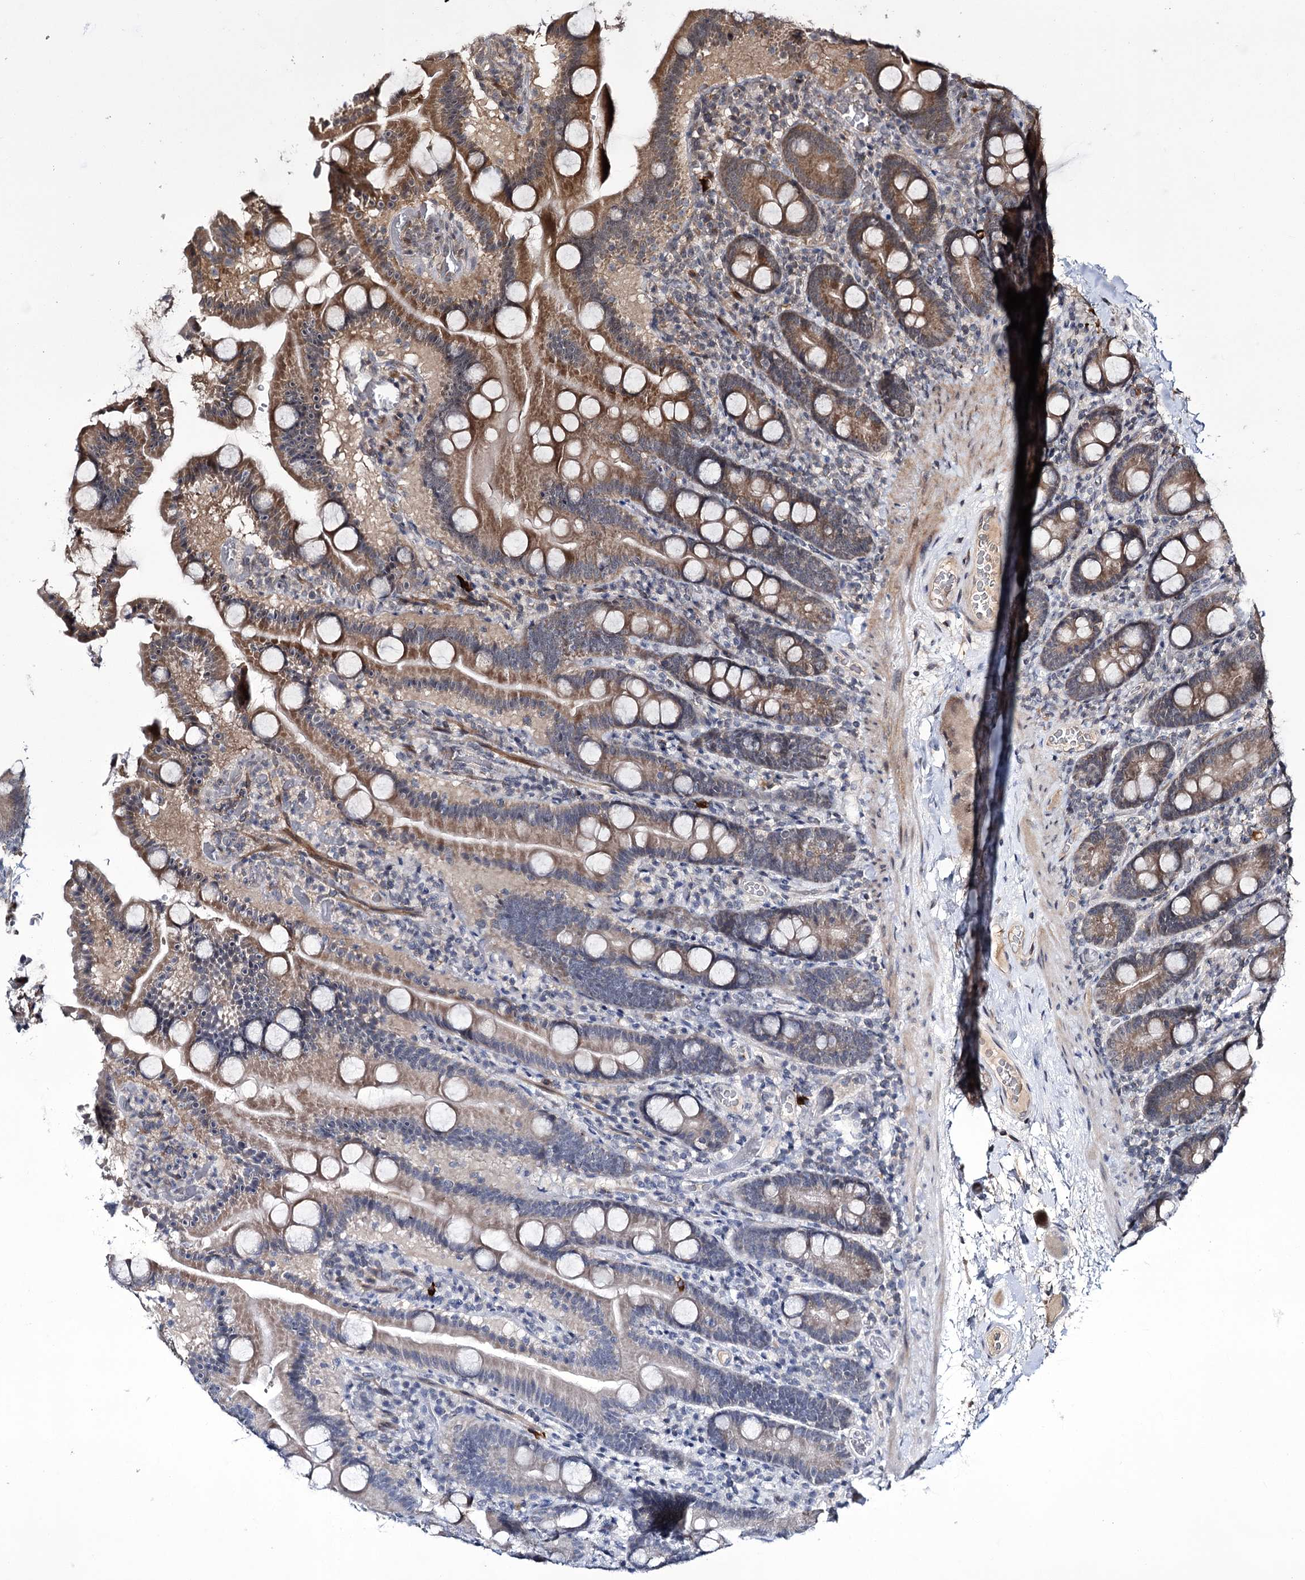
{"staining": {"intensity": "strong", "quantity": "25%-75%", "location": "cytoplasmic/membranous"}, "tissue": "duodenum", "cell_type": "Glandular cells", "image_type": "normal", "snomed": [{"axis": "morphology", "description": "Normal tissue, NOS"}, {"axis": "topography", "description": "Duodenum"}], "caption": "Human duodenum stained with a brown dye demonstrates strong cytoplasmic/membranous positive expression in about 25%-75% of glandular cells.", "gene": "FAM53B", "patient": {"sex": "male", "age": 55}}